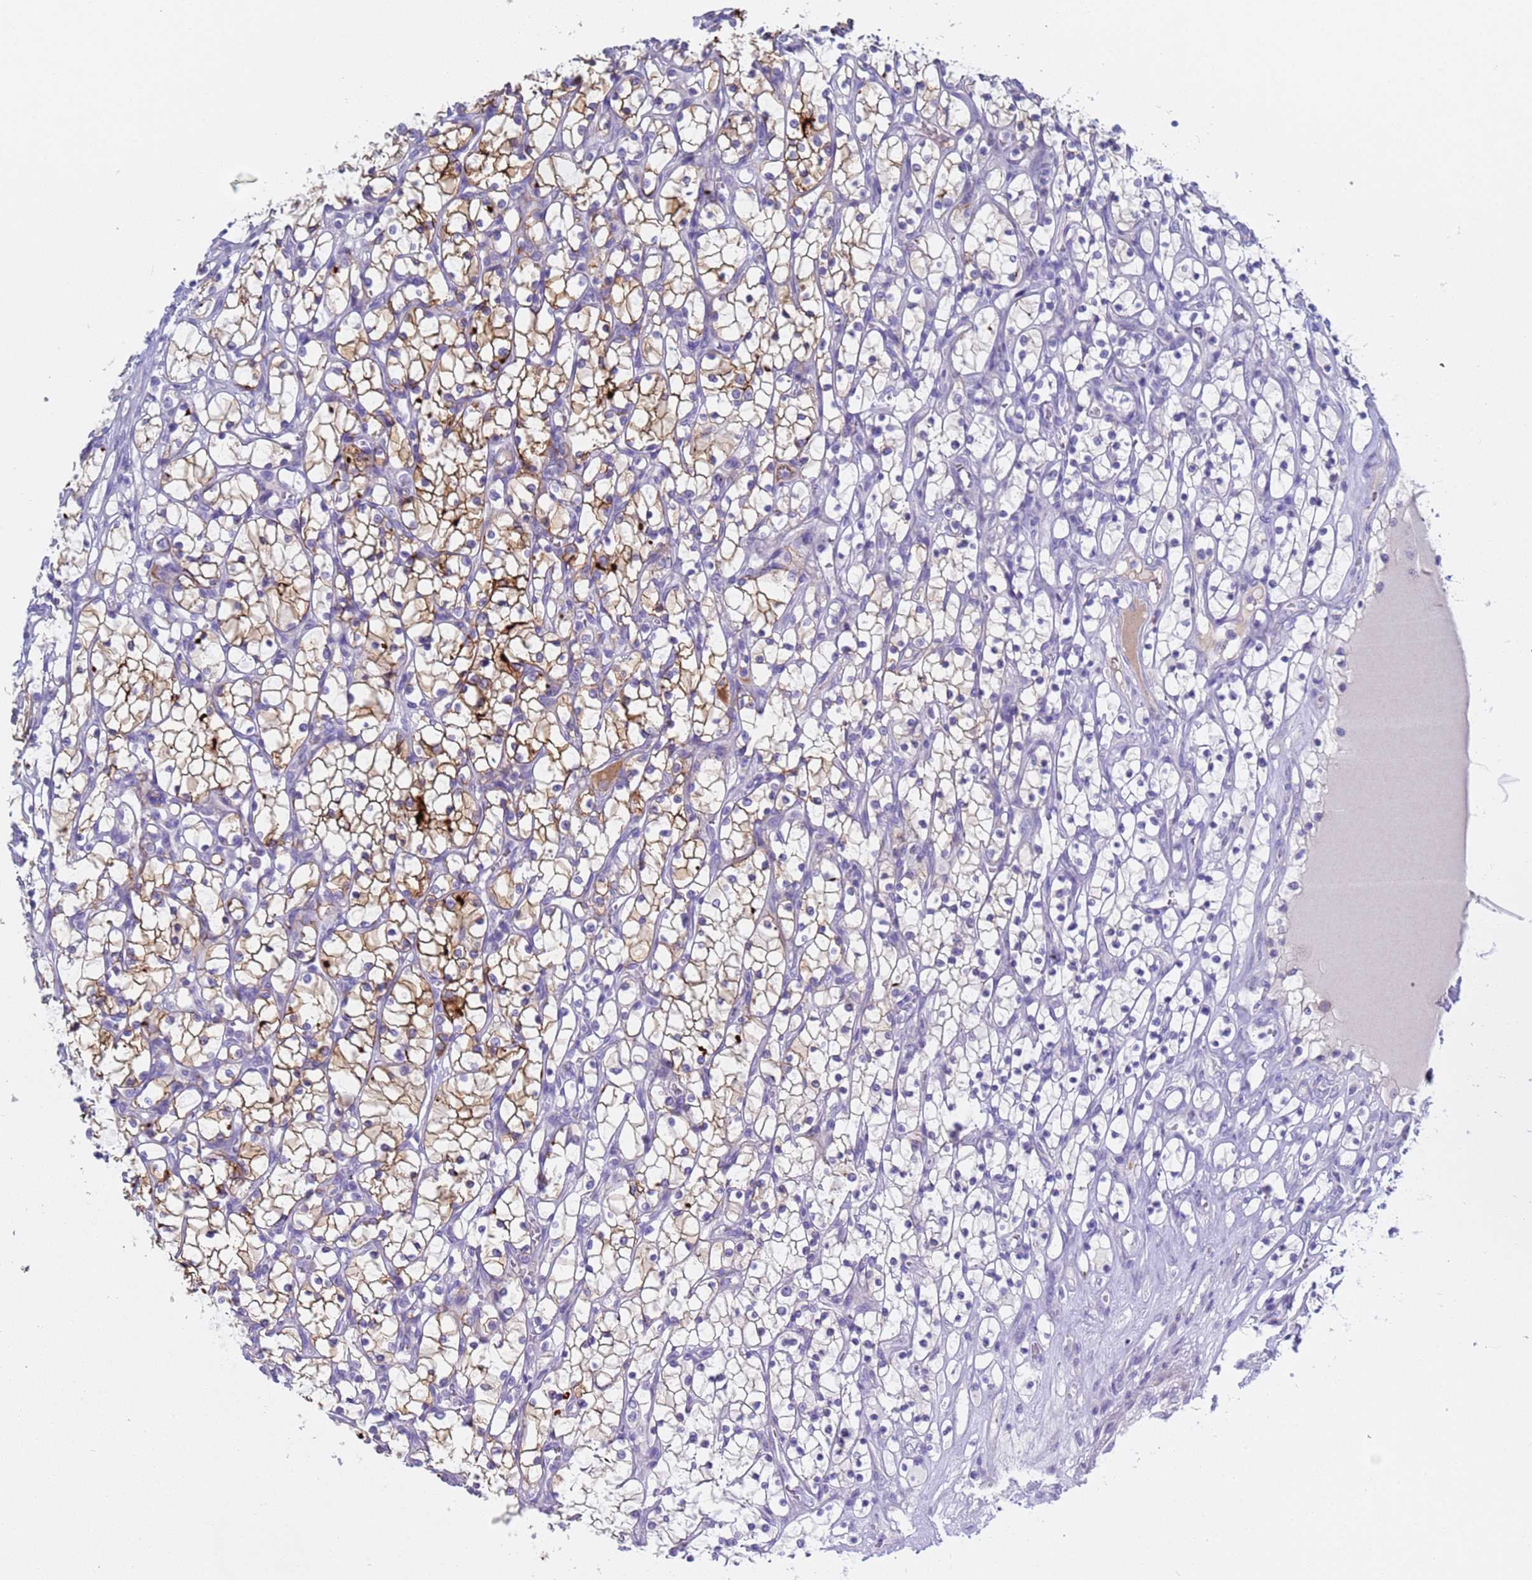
{"staining": {"intensity": "moderate", "quantity": "25%-75%", "location": "cytoplasmic/membranous"}, "tissue": "renal cancer", "cell_type": "Tumor cells", "image_type": "cancer", "snomed": [{"axis": "morphology", "description": "Adenocarcinoma, NOS"}, {"axis": "topography", "description": "Kidney"}], "caption": "Brown immunohistochemical staining in human renal cancer reveals moderate cytoplasmic/membranous positivity in approximately 25%-75% of tumor cells.", "gene": "C4orf46", "patient": {"sex": "female", "age": 69}}